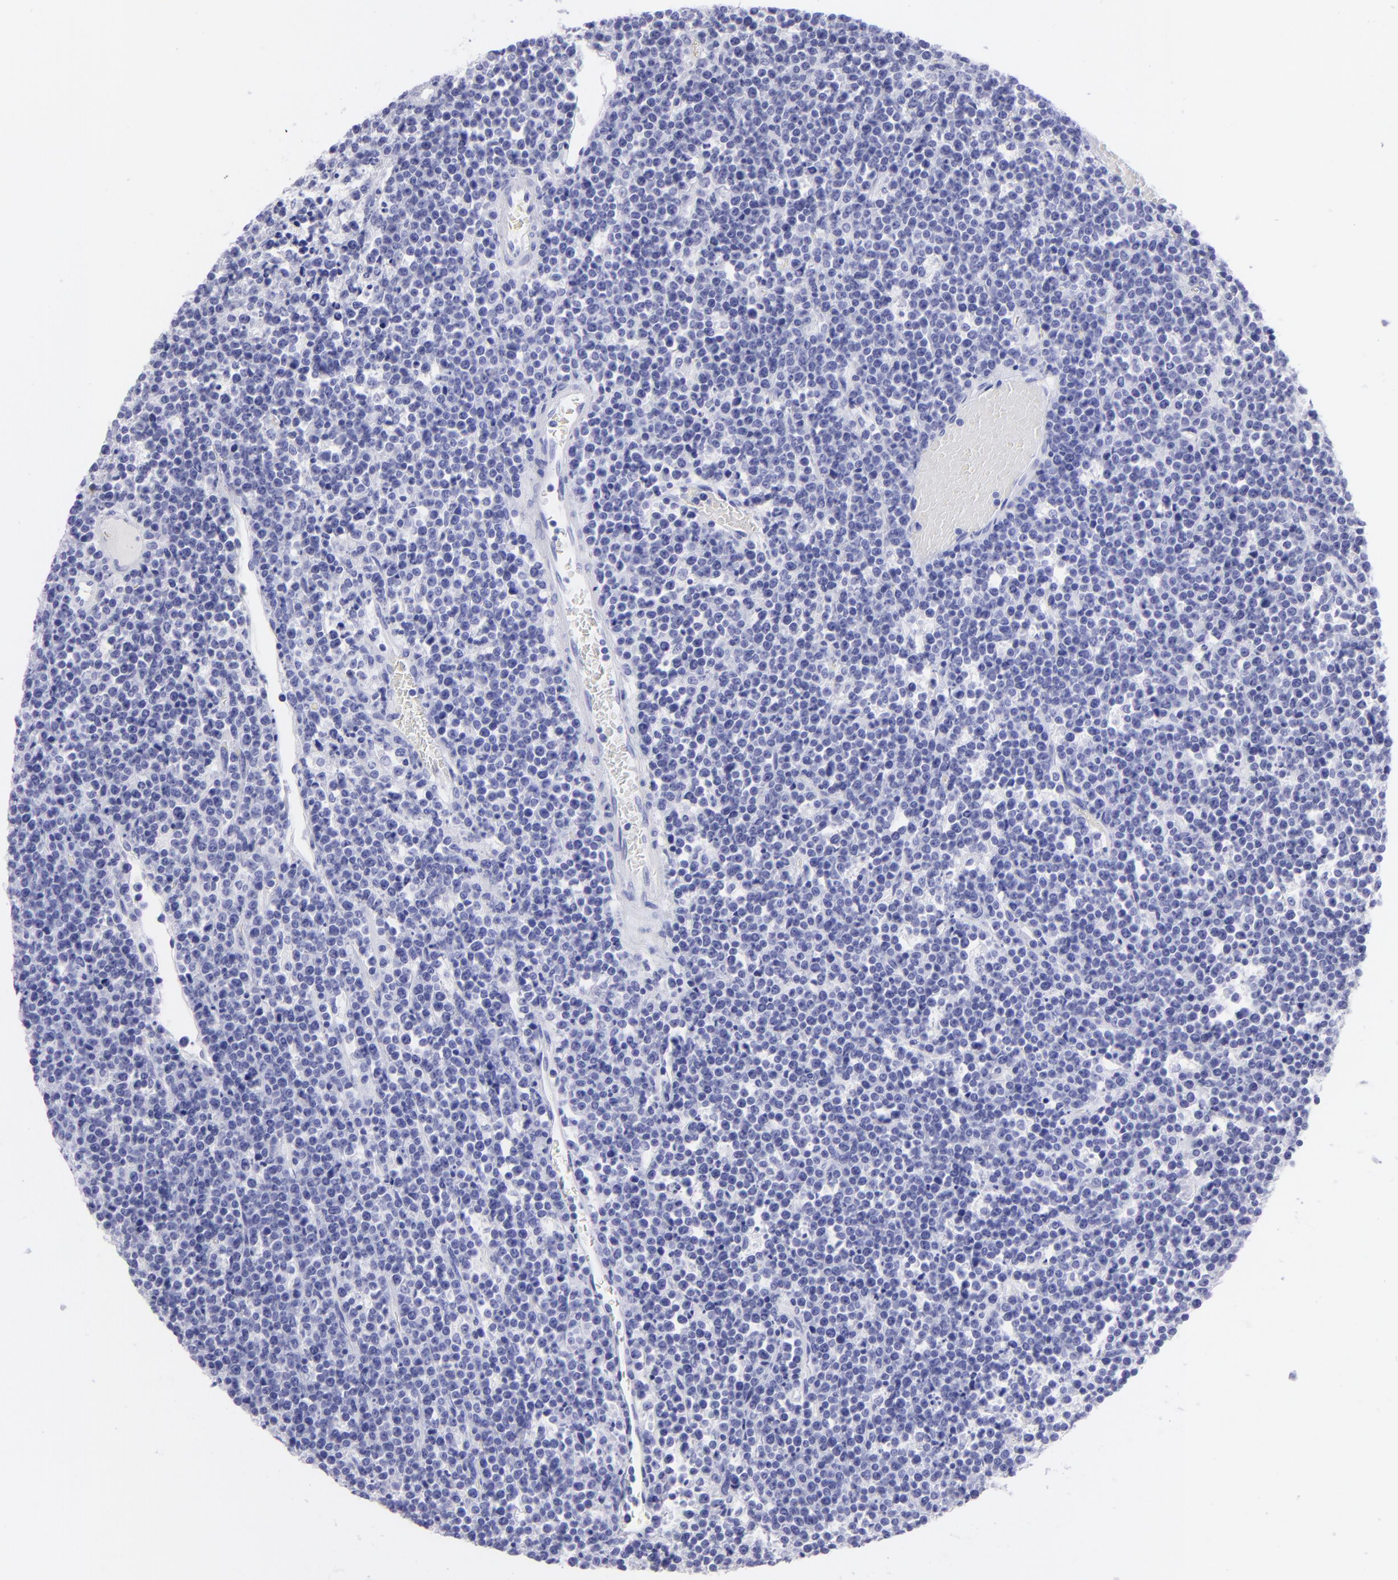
{"staining": {"intensity": "negative", "quantity": "none", "location": "none"}, "tissue": "lymphoma", "cell_type": "Tumor cells", "image_type": "cancer", "snomed": [{"axis": "morphology", "description": "Malignant lymphoma, non-Hodgkin's type, High grade"}, {"axis": "topography", "description": "Ovary"}], "caption": "Tumor cells show no significant protein staining in lymphoma. Nuclei are stained in blue.", "gene": "SLC1A2", "patient": {"sex": "female", "age": 56}}